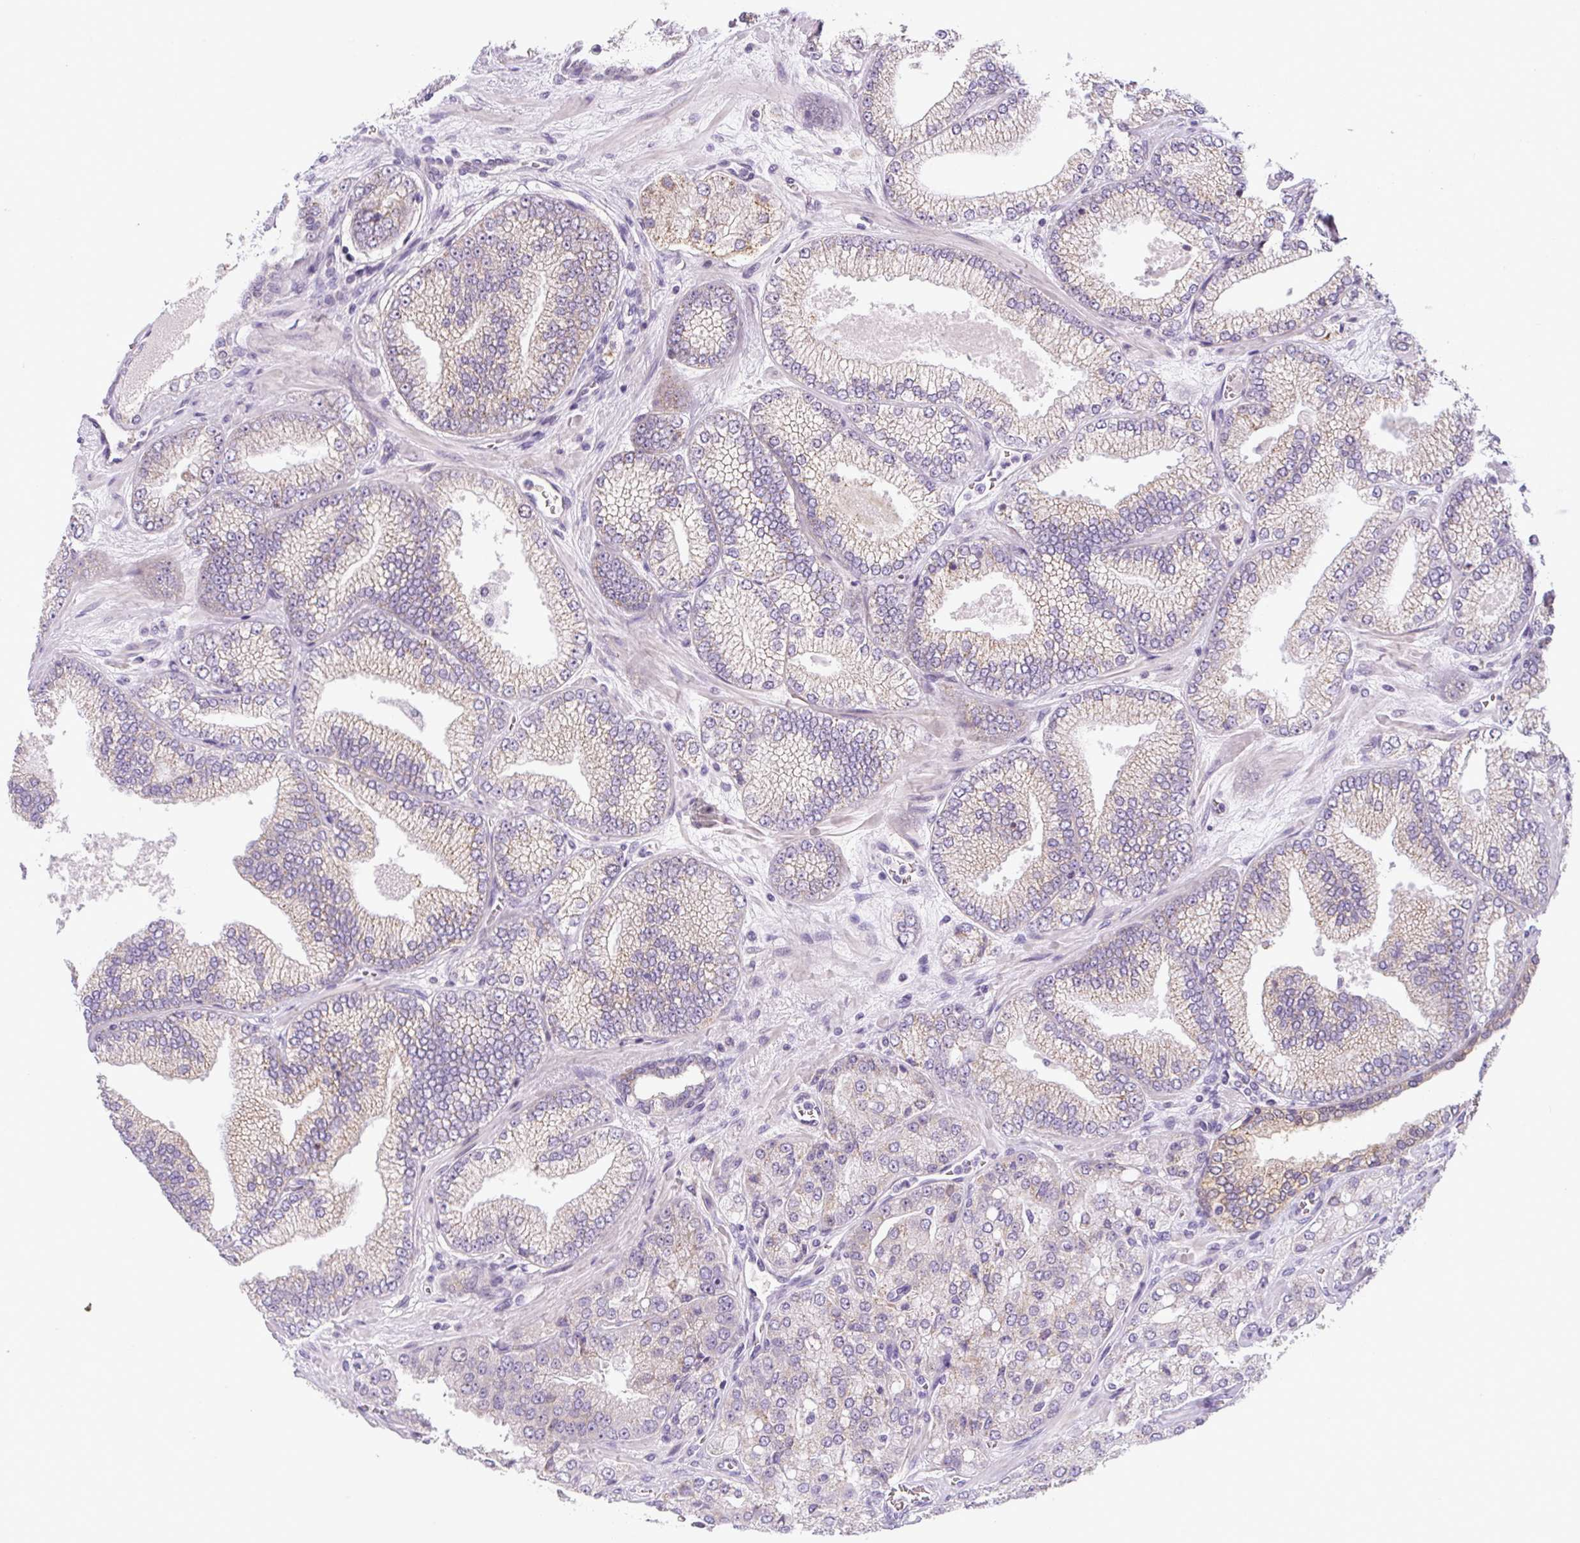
{"staining": {"intensity": "weak", "quantity": "25%-75%", "location": "cytoplasmic/membranous"}, "tissue": "prostate cancer", "cell_type": "Tumor cells", "image_type": "cancer", "snomed": [{"axis": "morphology", "description": "Adenocarcinoma, High grade"}, {"axis": "topography", "description": "Prostate"}], "caption": "The immunohistochemical stain highlights weak cytoplasmic/membranous positivity in tumor cells of prostate cancer tissue.", "gene": "ADAMTS19", "patient": {"sex": "male", "age": 68}}